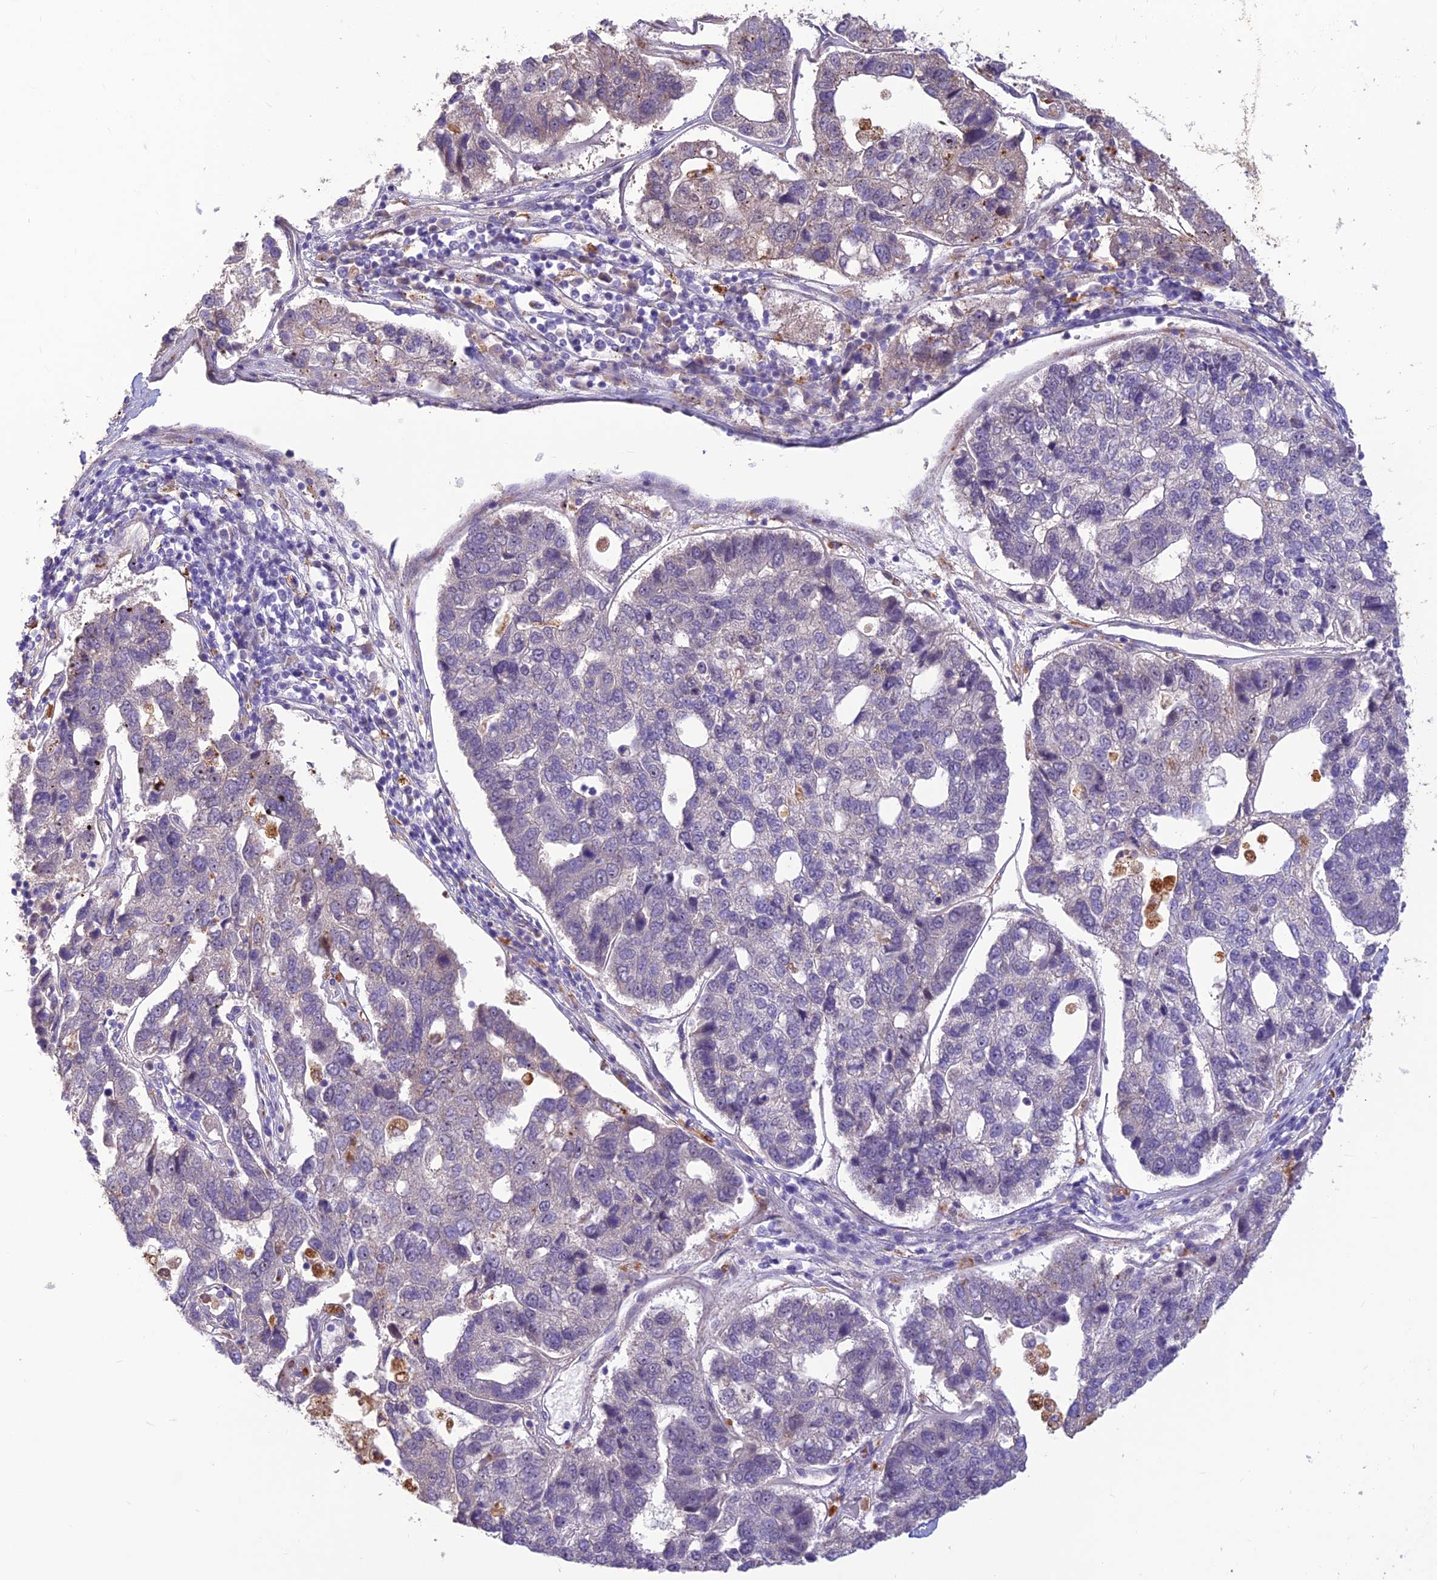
{"staining": {"intensity": "negative", "quantity": "none", "location": "none"}, "tissue": "pancreatic cancer", "cell_type": "Tumor cells", "image_type": "cancer", "snomed": [{"axis": "morphology", "description": "Adenocarcinoma, NOS"}, {"axis": "topography", "description": "Pancreas"}], "caption": "IHC photomicrograph of neoplastic tissue: adenocarcinoma (pancreatic) stained with DAB (3,3'-diaminobenzidine) shows no significant protein staining in tumor cells.", "gene": "ST8SIA5", "patient": {"sex": "female", "age": 61}}